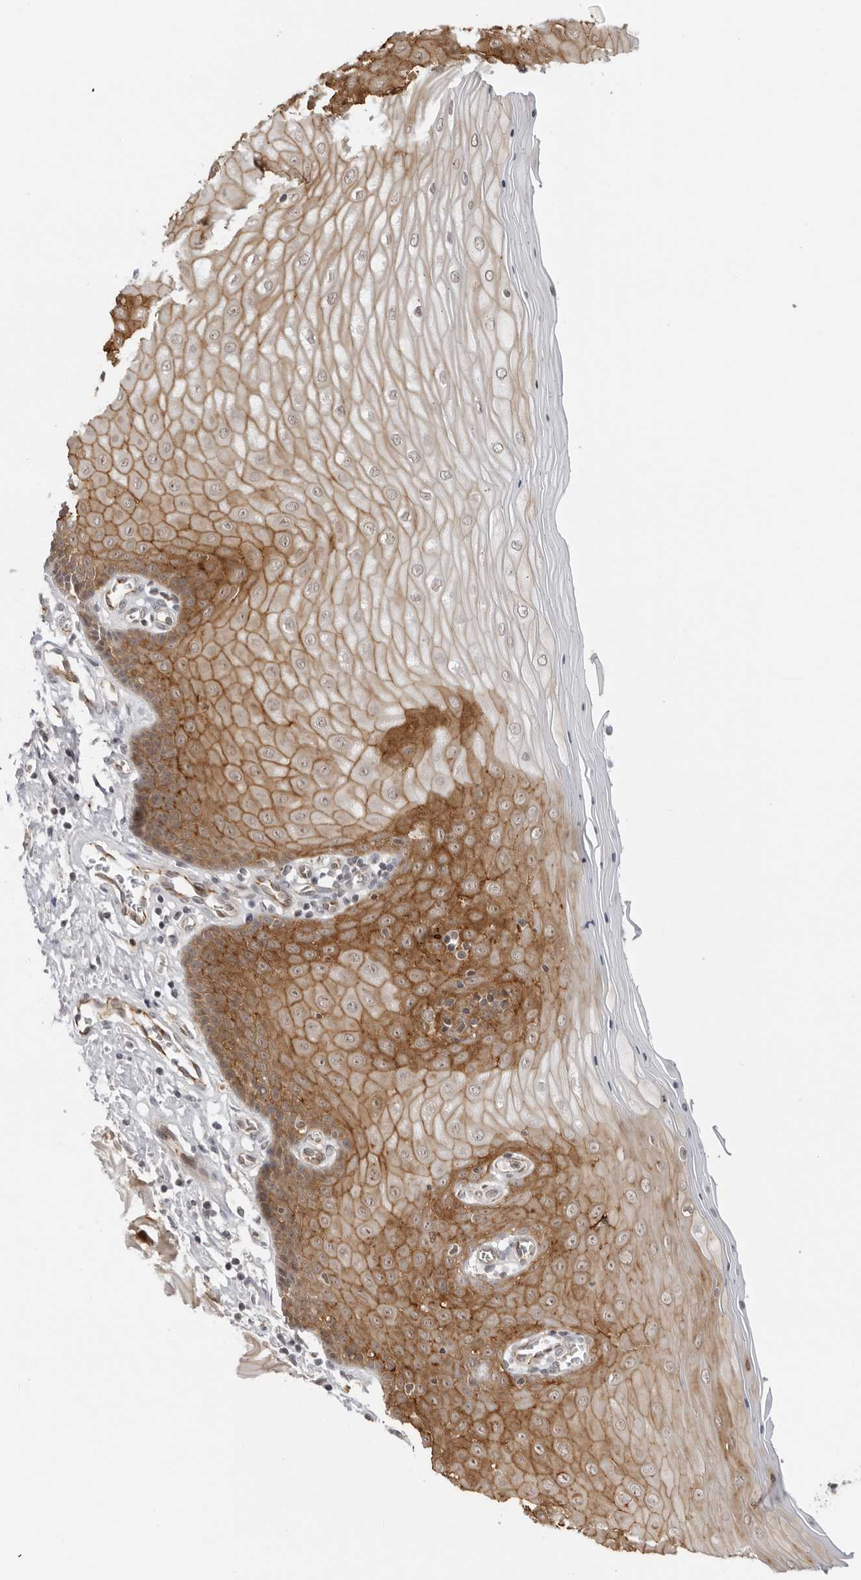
{"staining": {"intensity": "strong", "quantity": ">75%", "location": "cytoplasmic/membranous"}, "tissue": "cervix", "cell_type": "Glandular cells", "image_type": "normal", "snomed": [{"axis": "morphology", "description": "Normal tissue, NOS"}, {"axis": "topography", "description": "Cervix"}], "caption": "Immunohistochemical staining of unremarkable cervix reveals high levels of strong cytoplasmic/membranous staining in about >75% of glandular cells.", "gene": "TRAPPC3", "patient": {"sex": "female", "age": 55}}